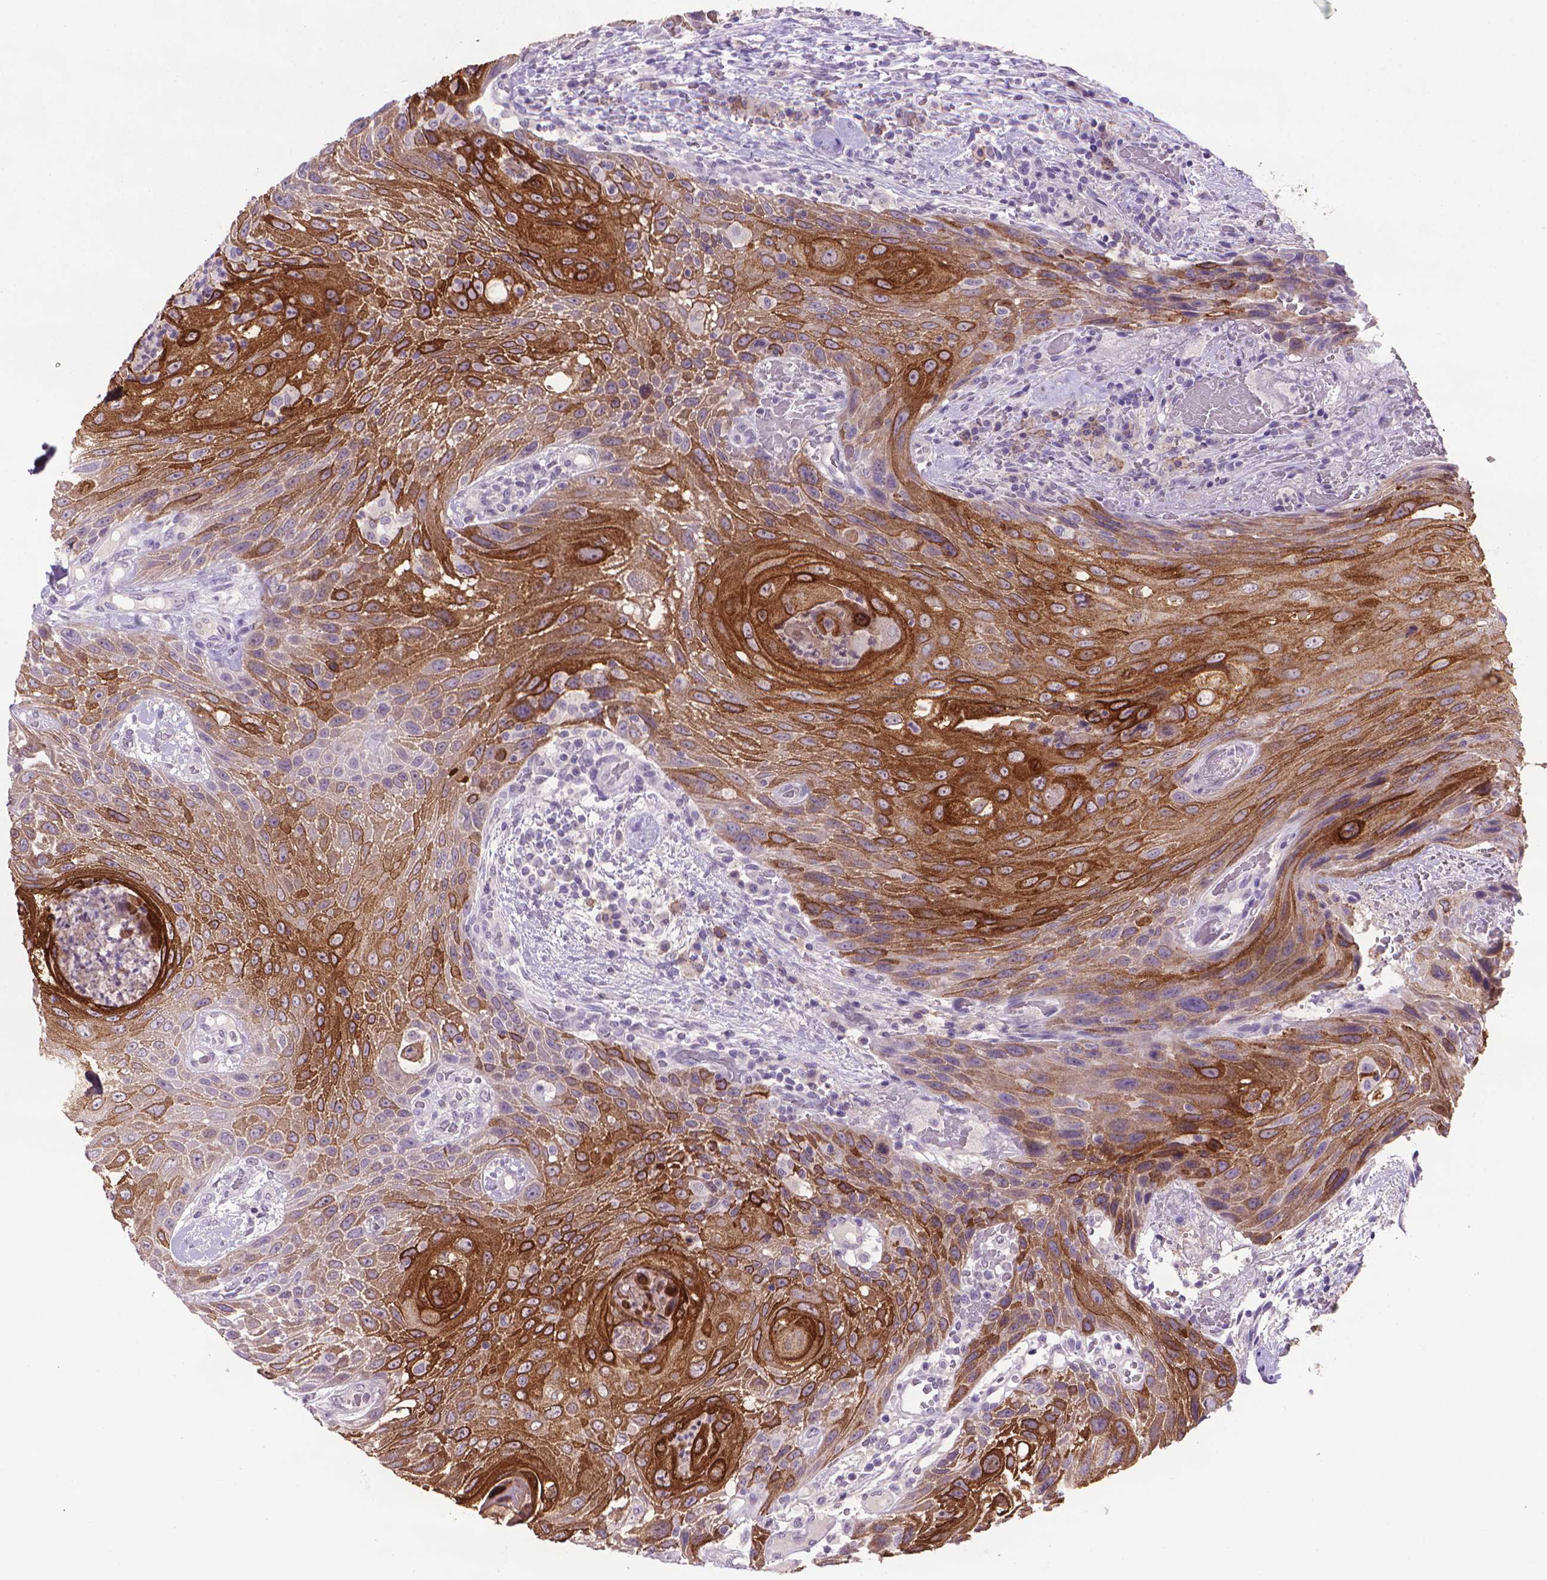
{"staining": {"intensity": "strong", "quantity": ">75%", "location": "cytoplasmic/membranous"}, "tissue": "head and neck cancer", "cell_type": "Tumor cells", "image_type": "cancer", "snomed": [{"axis": "morphology", "description": "Squamous cell carcinoma, NOS"}, {"axis": "topography", "description": "Head-Neck"}], "caption": "A brown stain highlights strong cytoplasmic/membranous expression of a protein in human squamous cell carcinoma (head and neck) tumor cells. (DAB (3,3'-diaminobenzidine) IHC with brightfield microscopy, high magnification).", "gene": "MUC1", "patient": {"sex": "male", "age": 69}}